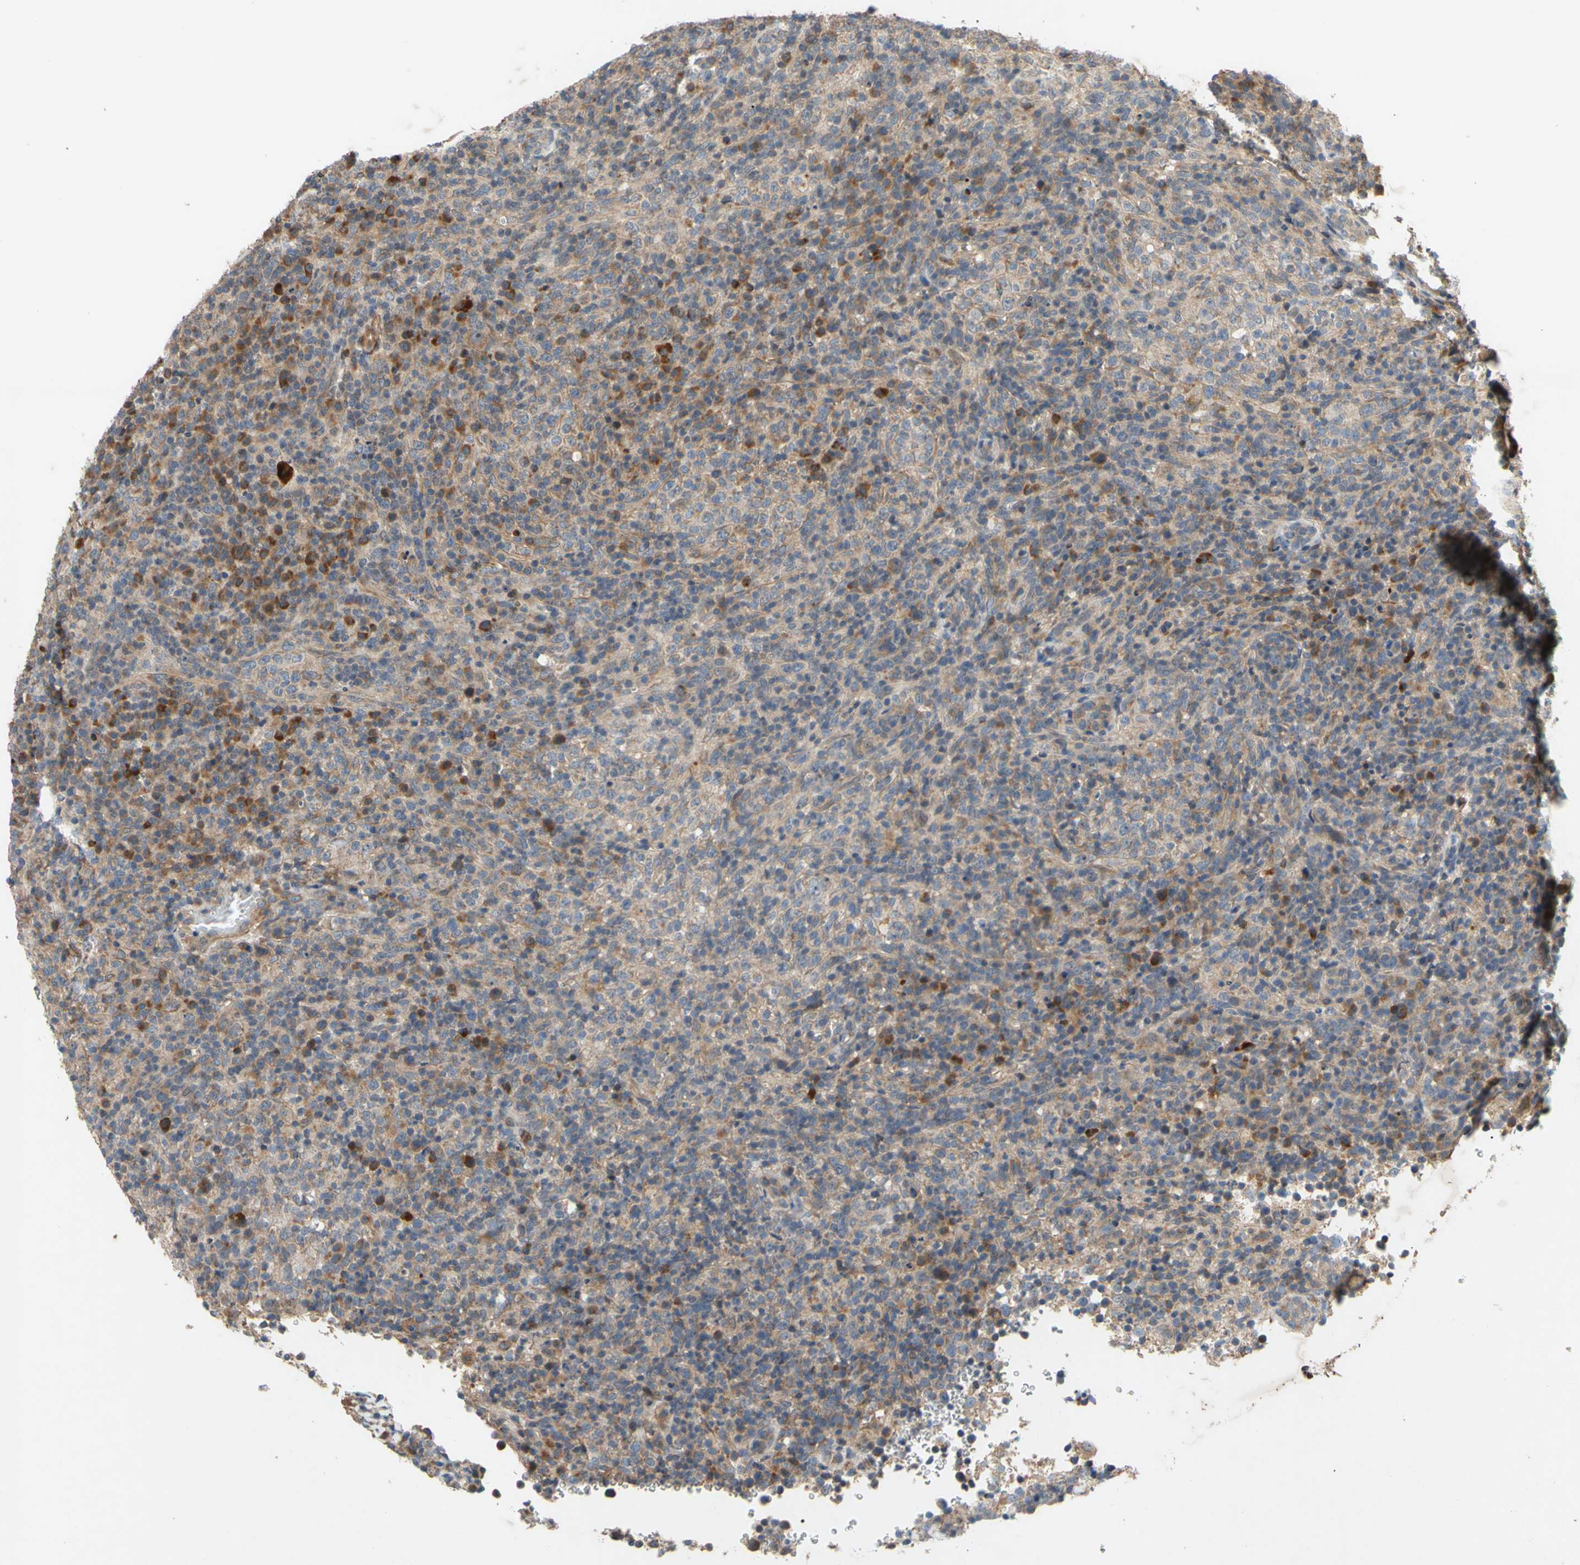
{"staining": {"intensity": "weak", "quantity": ">75%", "location": "cytoplasmic/membranous"}, "tissue": "lymphoma", "cell_type": "Tumor cells", "image_type": "cancer", "snomed": [{"axis": "morphology", "description": "Malignant lymphoma, non-Hodgkin's type, High grade"}, {"axis": "topography", "description": "Lymph node"}], "caption": "High-power microscopy captured an immunohistochemistry histopathology image of lymphoma, revealing weak cytoplasmic/membranous positivity in about >75% of tumor cells.", "gene": "PARD6A", "patient": {"sex": "female", "age": 76}}